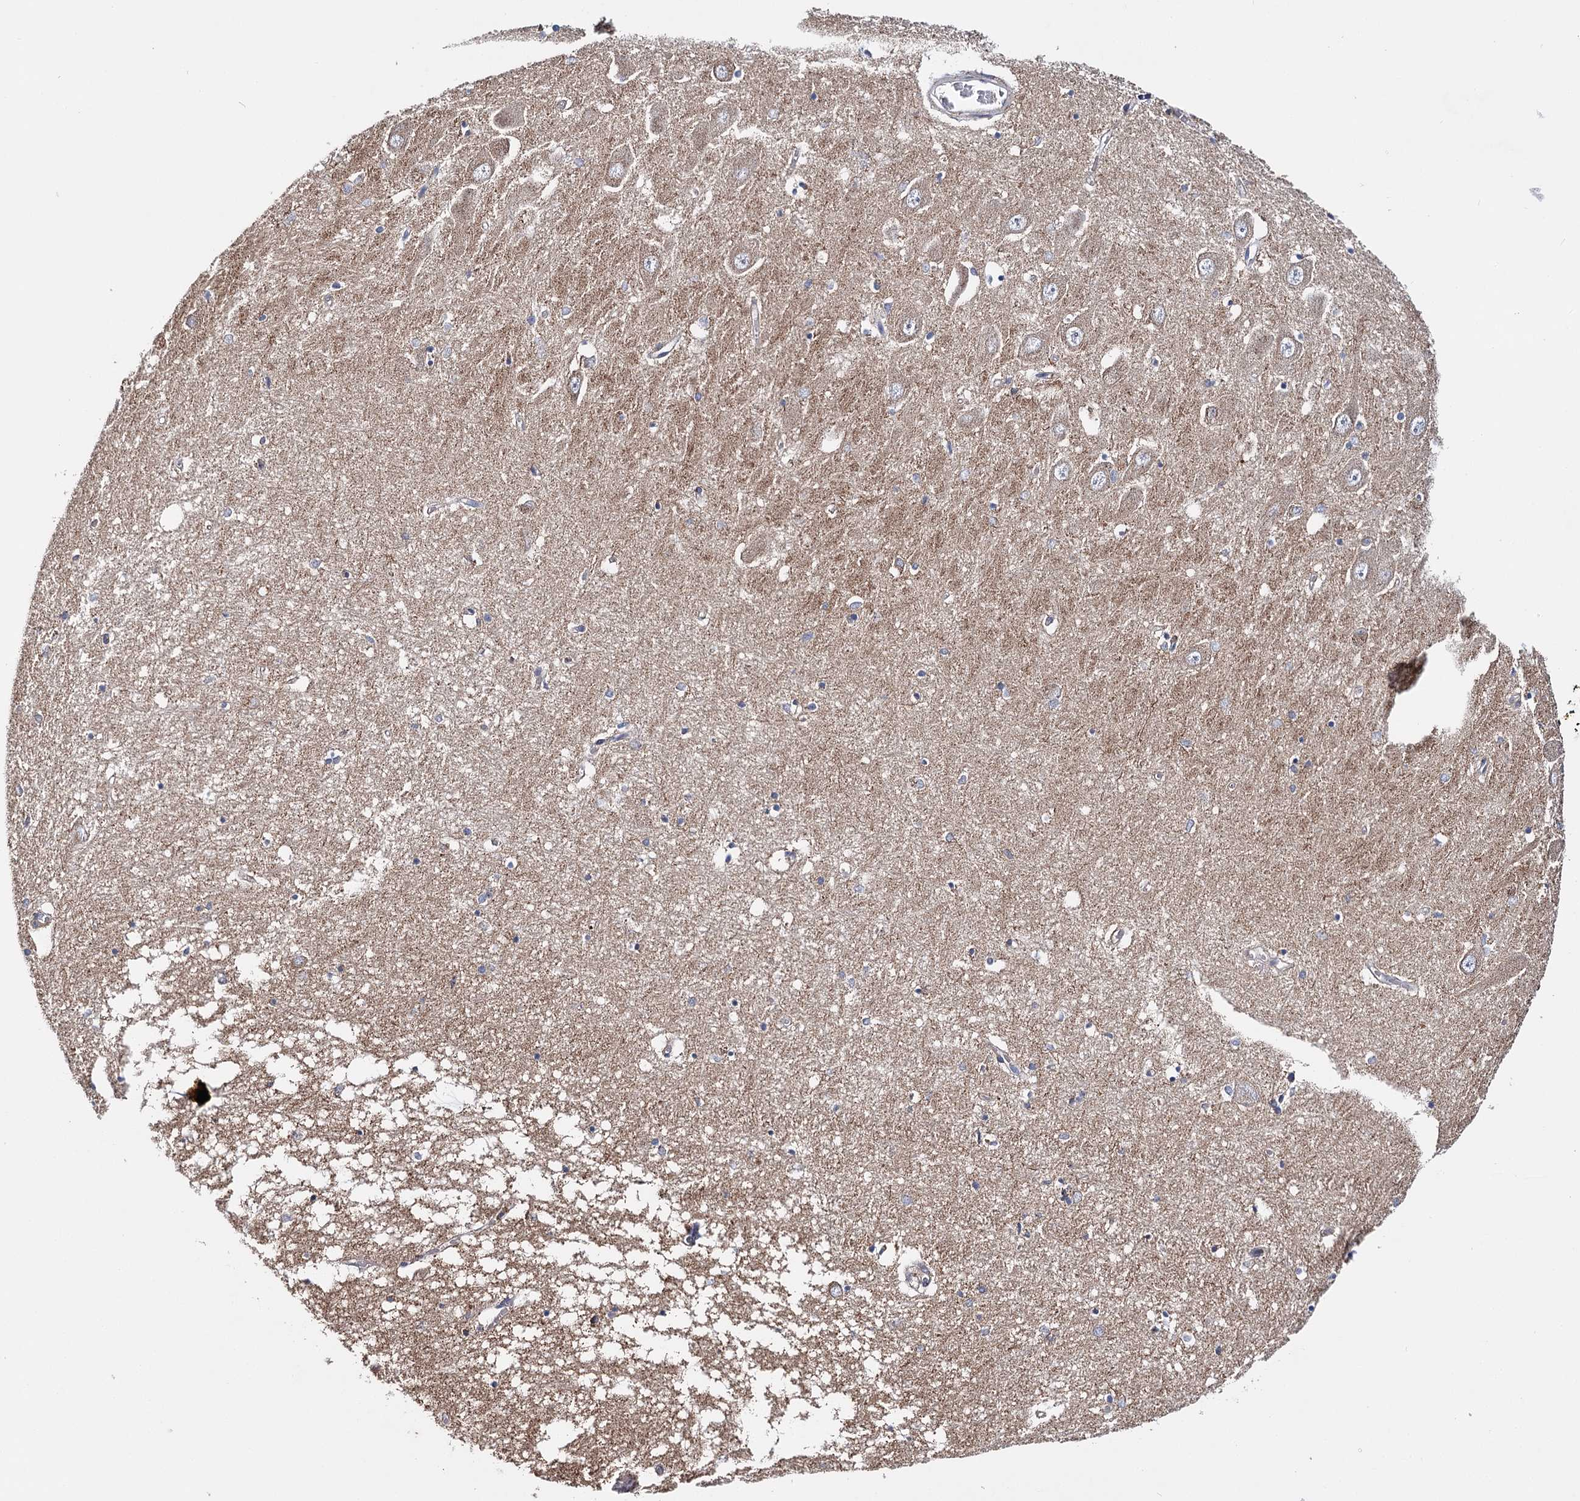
{"staining": {"intensity": "negative", "quantity": "none", "location": "none"}, "tissue": "hippocampus", "cell_type": "Glial cells", "image_type": "normal", "snomed": [{"axis": "morphology", "description": "Normal tissue, NOS"}, {"axis": "topography", "description": "Hippocampus"}], "caption": "Photomicrograph shows no protein staining in glial cells of unremarkable hippocampus.", "gene": "CFAP46", "patient": {"sex": "male", "age": 70}}